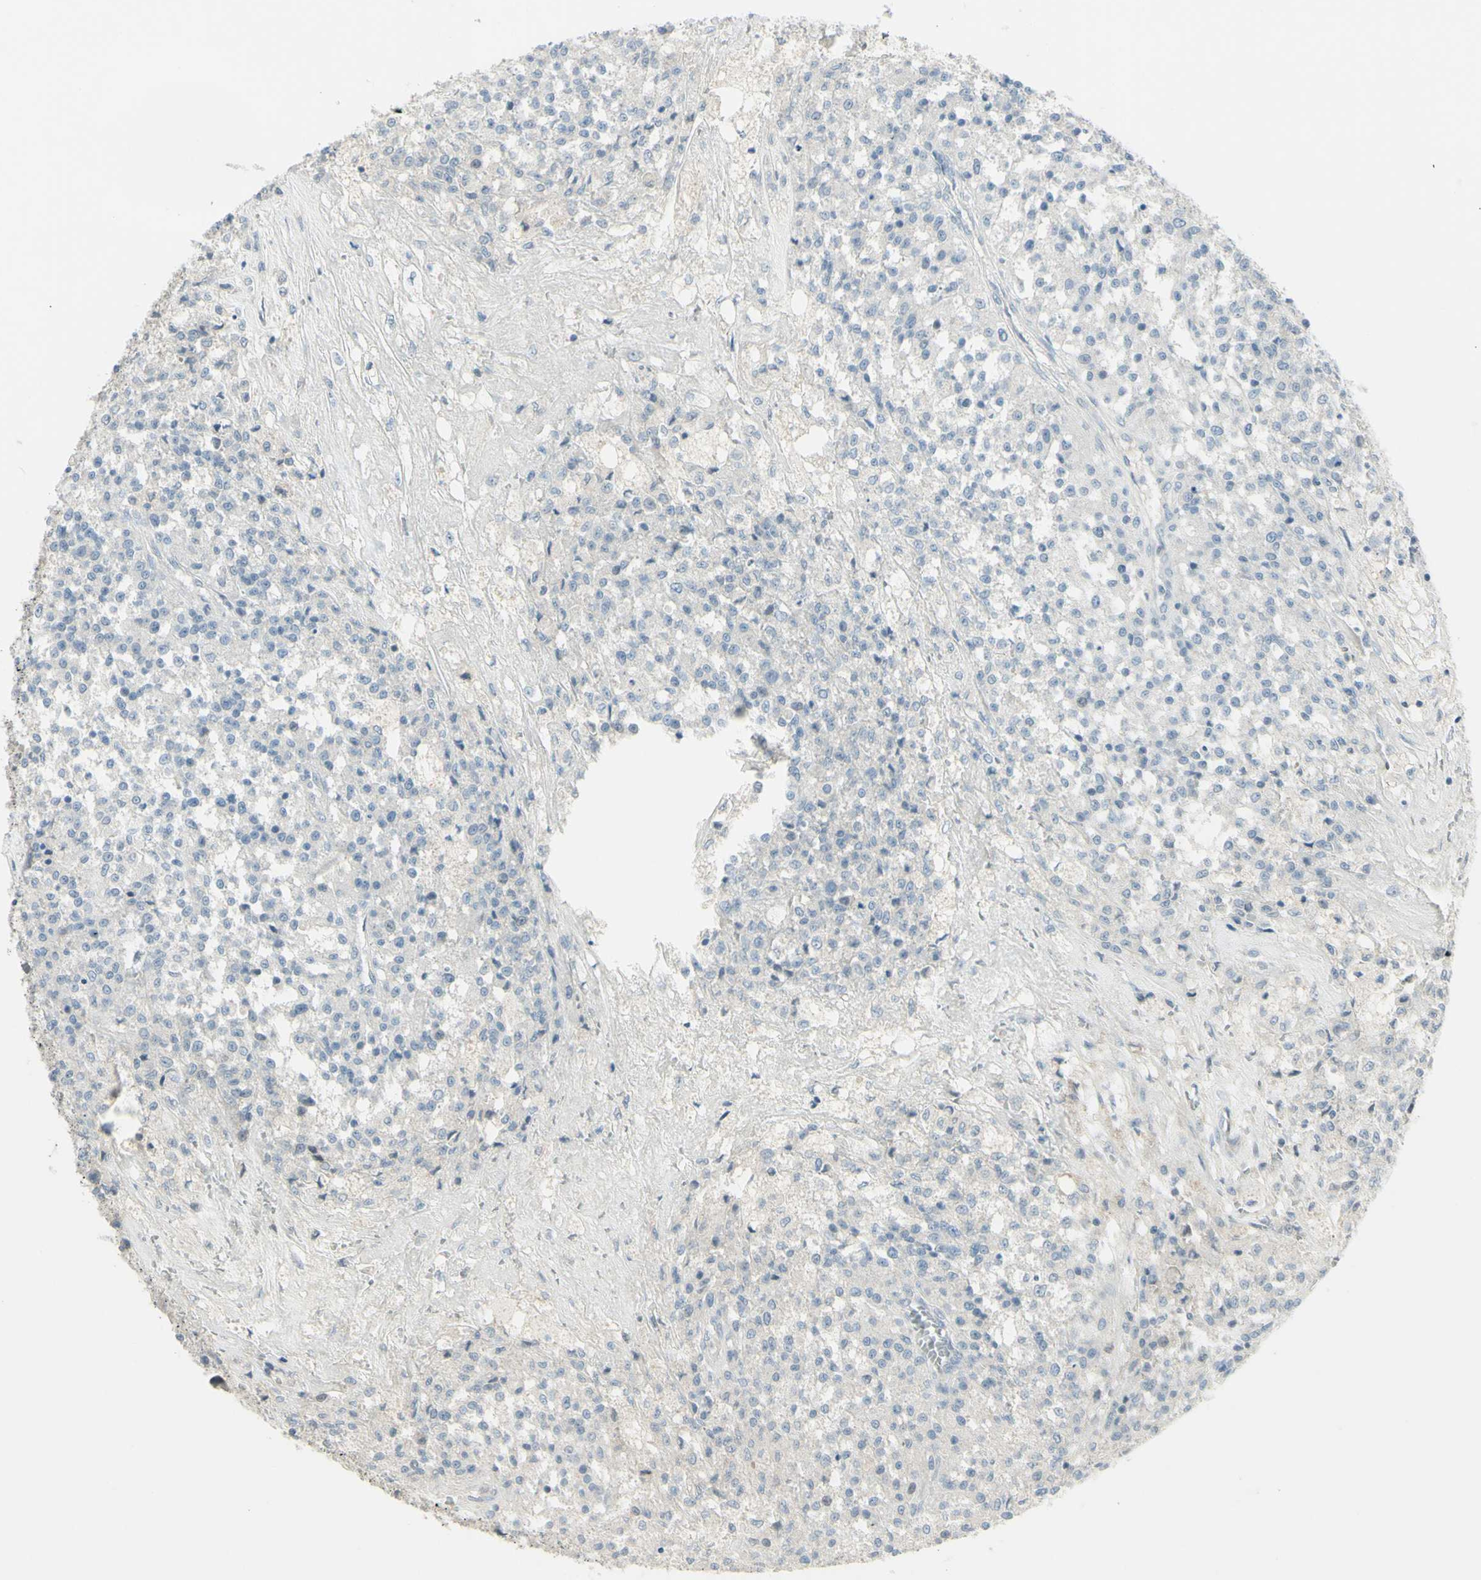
{"staining": {"intensity": "negative", "quantity": "none", "location": "none"}, "tissue": "testis cancer", "cell_type": "Tumor cells", "image_type": "cancer", "snomed": [{"axis": "morphology", "description": "Seminoma, NOS"}, {"axis": "topography", "description": "Testis"}], "caption": "IHC of human testis seminoma demonstrates no positivity in tumor cells.", "gene": "SH3GL2", "patient": {"sex": "male", "age": 59}}